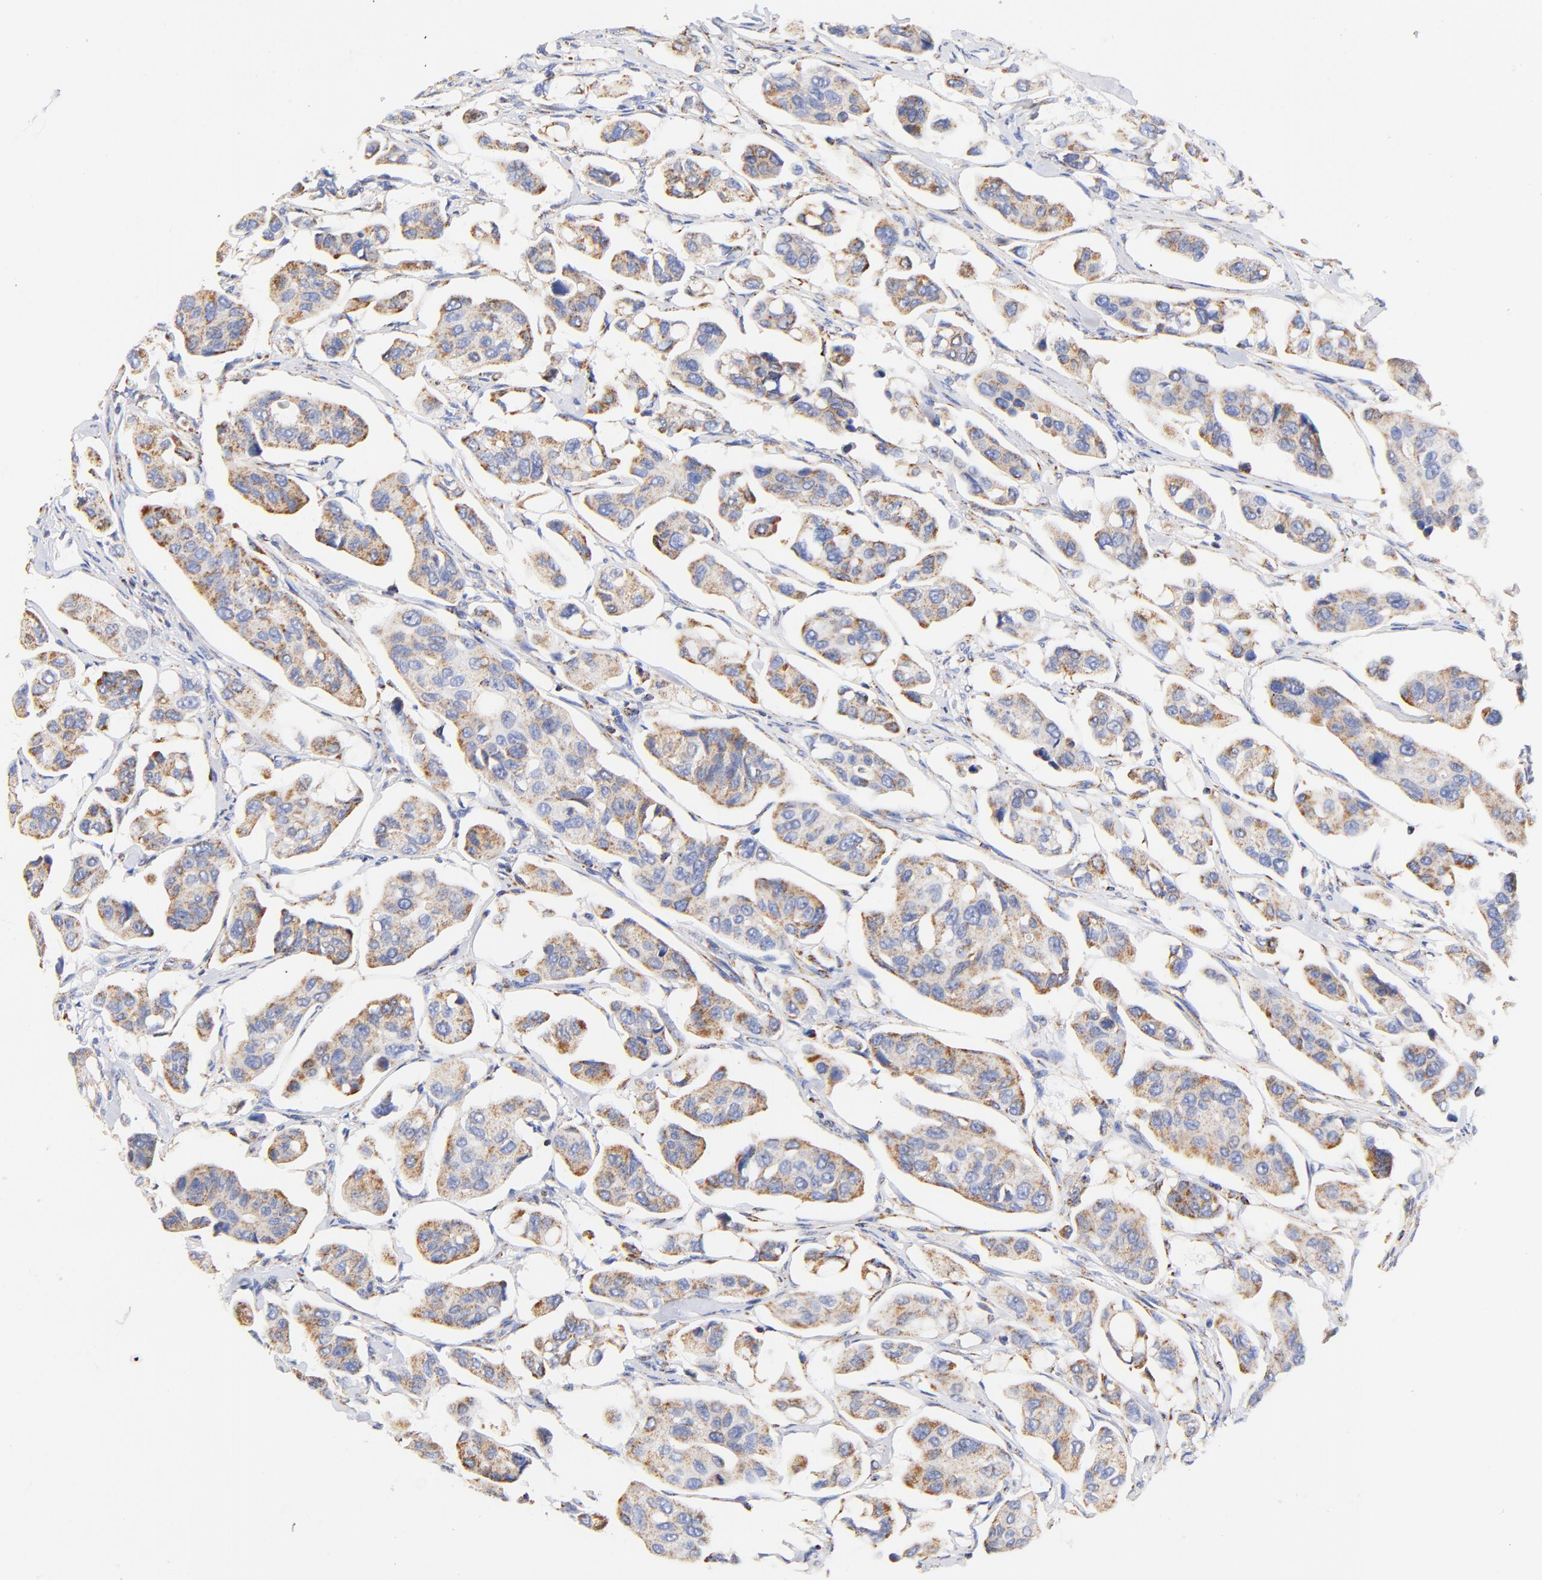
{"staining": {"intensity": "moderate", "quantity": "25%-75%", "location": "cytoplasmic/membranous"}, "tissue": "urothelial cancer", "cell_type": "Tumor cells", "image_type": "cancer", "snomed": [{"axis": "morphology", "description": "Adenocarcinoma, NOS"}, {"axis": "topography", "description": "Urinary bladder"}], "caption": "A brown stain shows moderate cytoplasmic/membranous expression of a protein in human adenocarcinoma tumor cells.", "gene": "ATP5F1D", "patient": {"sex": "male", "age": 61}}